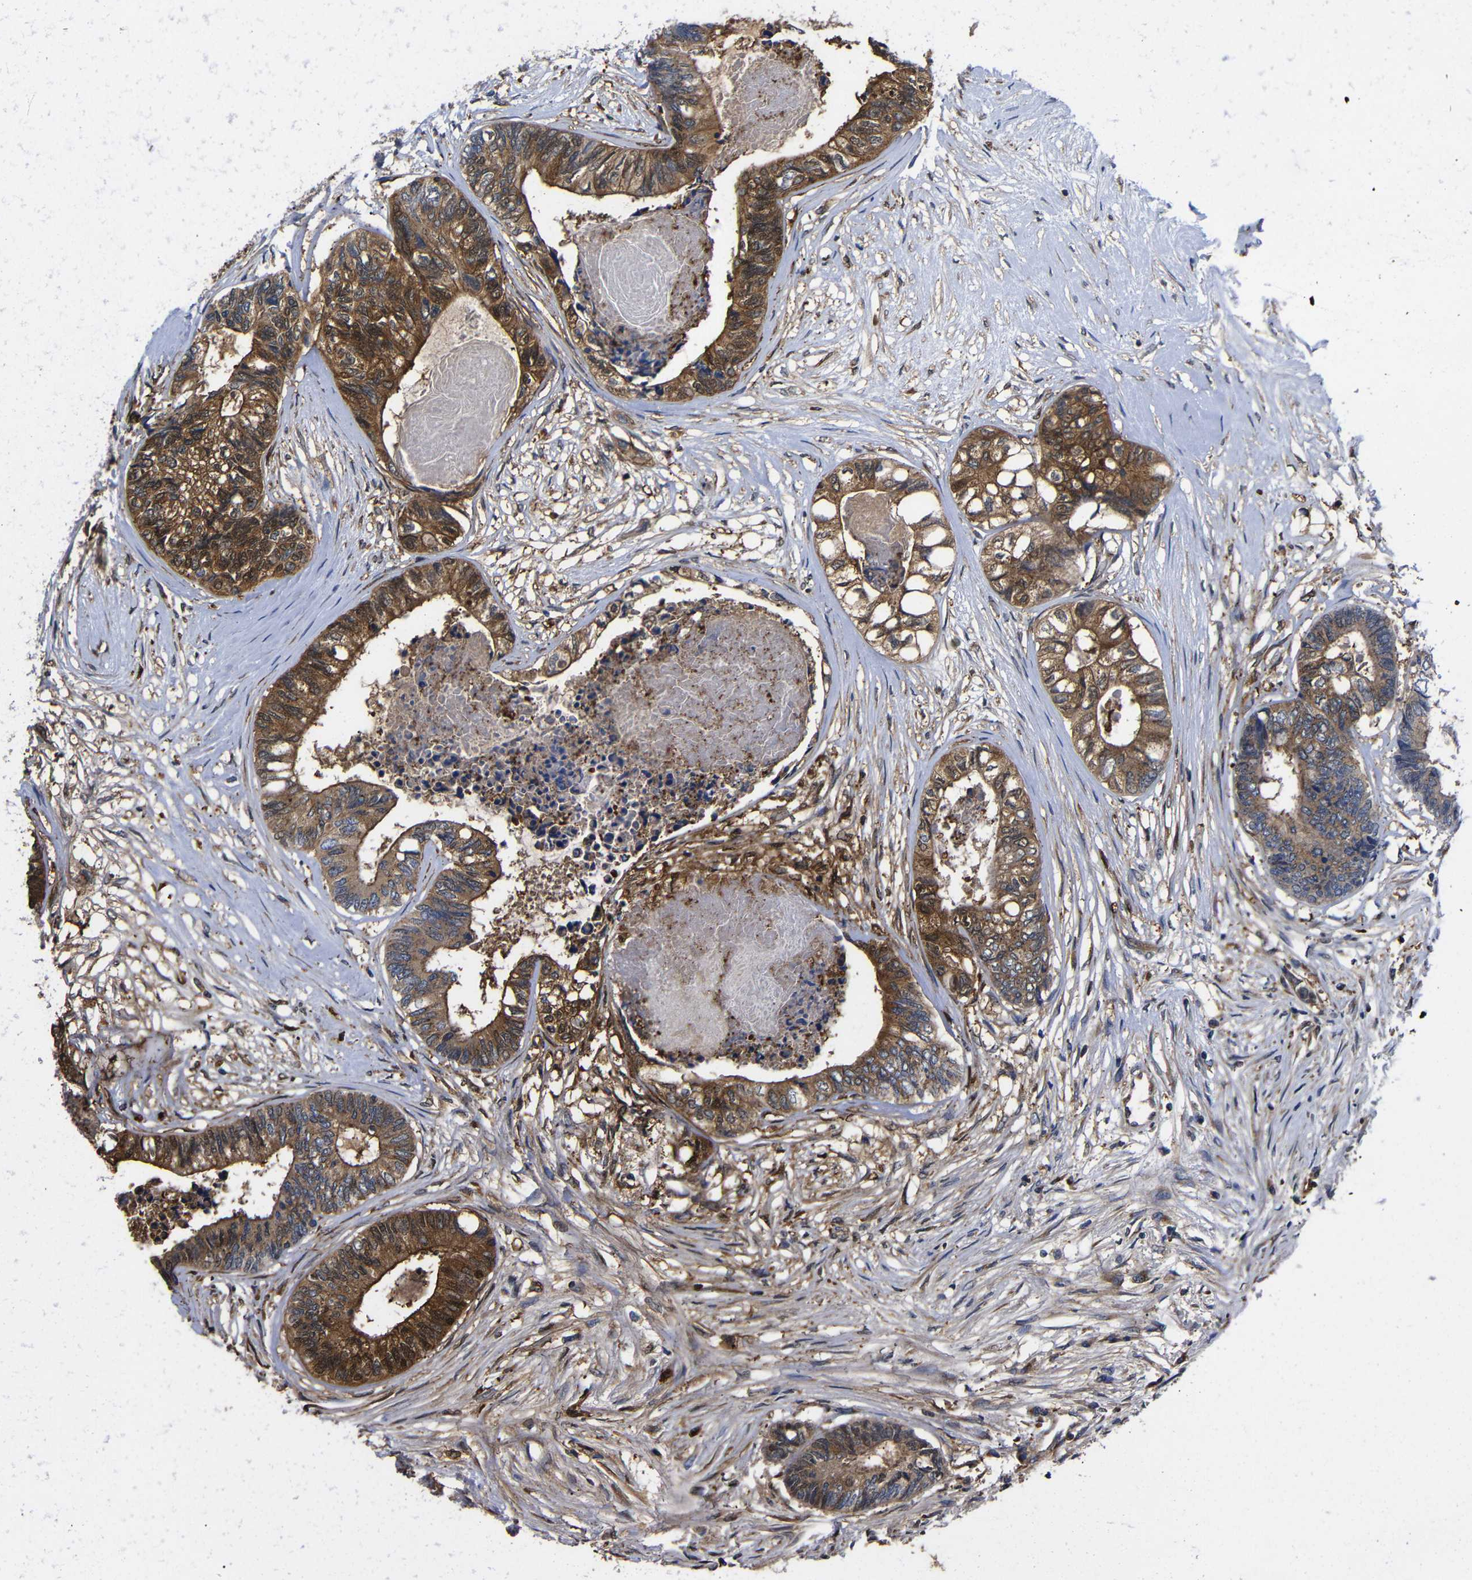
{"staining": {"intensity": "strong", "quantity": ">75%", "location": "cytoplasmic/membranous"}, "tissue": "colorectal cancer", "cell_type": "Tumor cells", "image_type": "cancer", "snomed": [{"axis": "morphology", "description": "Adenocarcinoma, NOS"}, {"axis": "topography", "description": "Rectum"}], "caption": "Tumor cells reveal strong cytoplasmic/membranous expression in about >75% of cells in adenocarcinoma (colorectal).", "gene": "LRRCC1", "patient": {"sex": "male", "age": 63}}